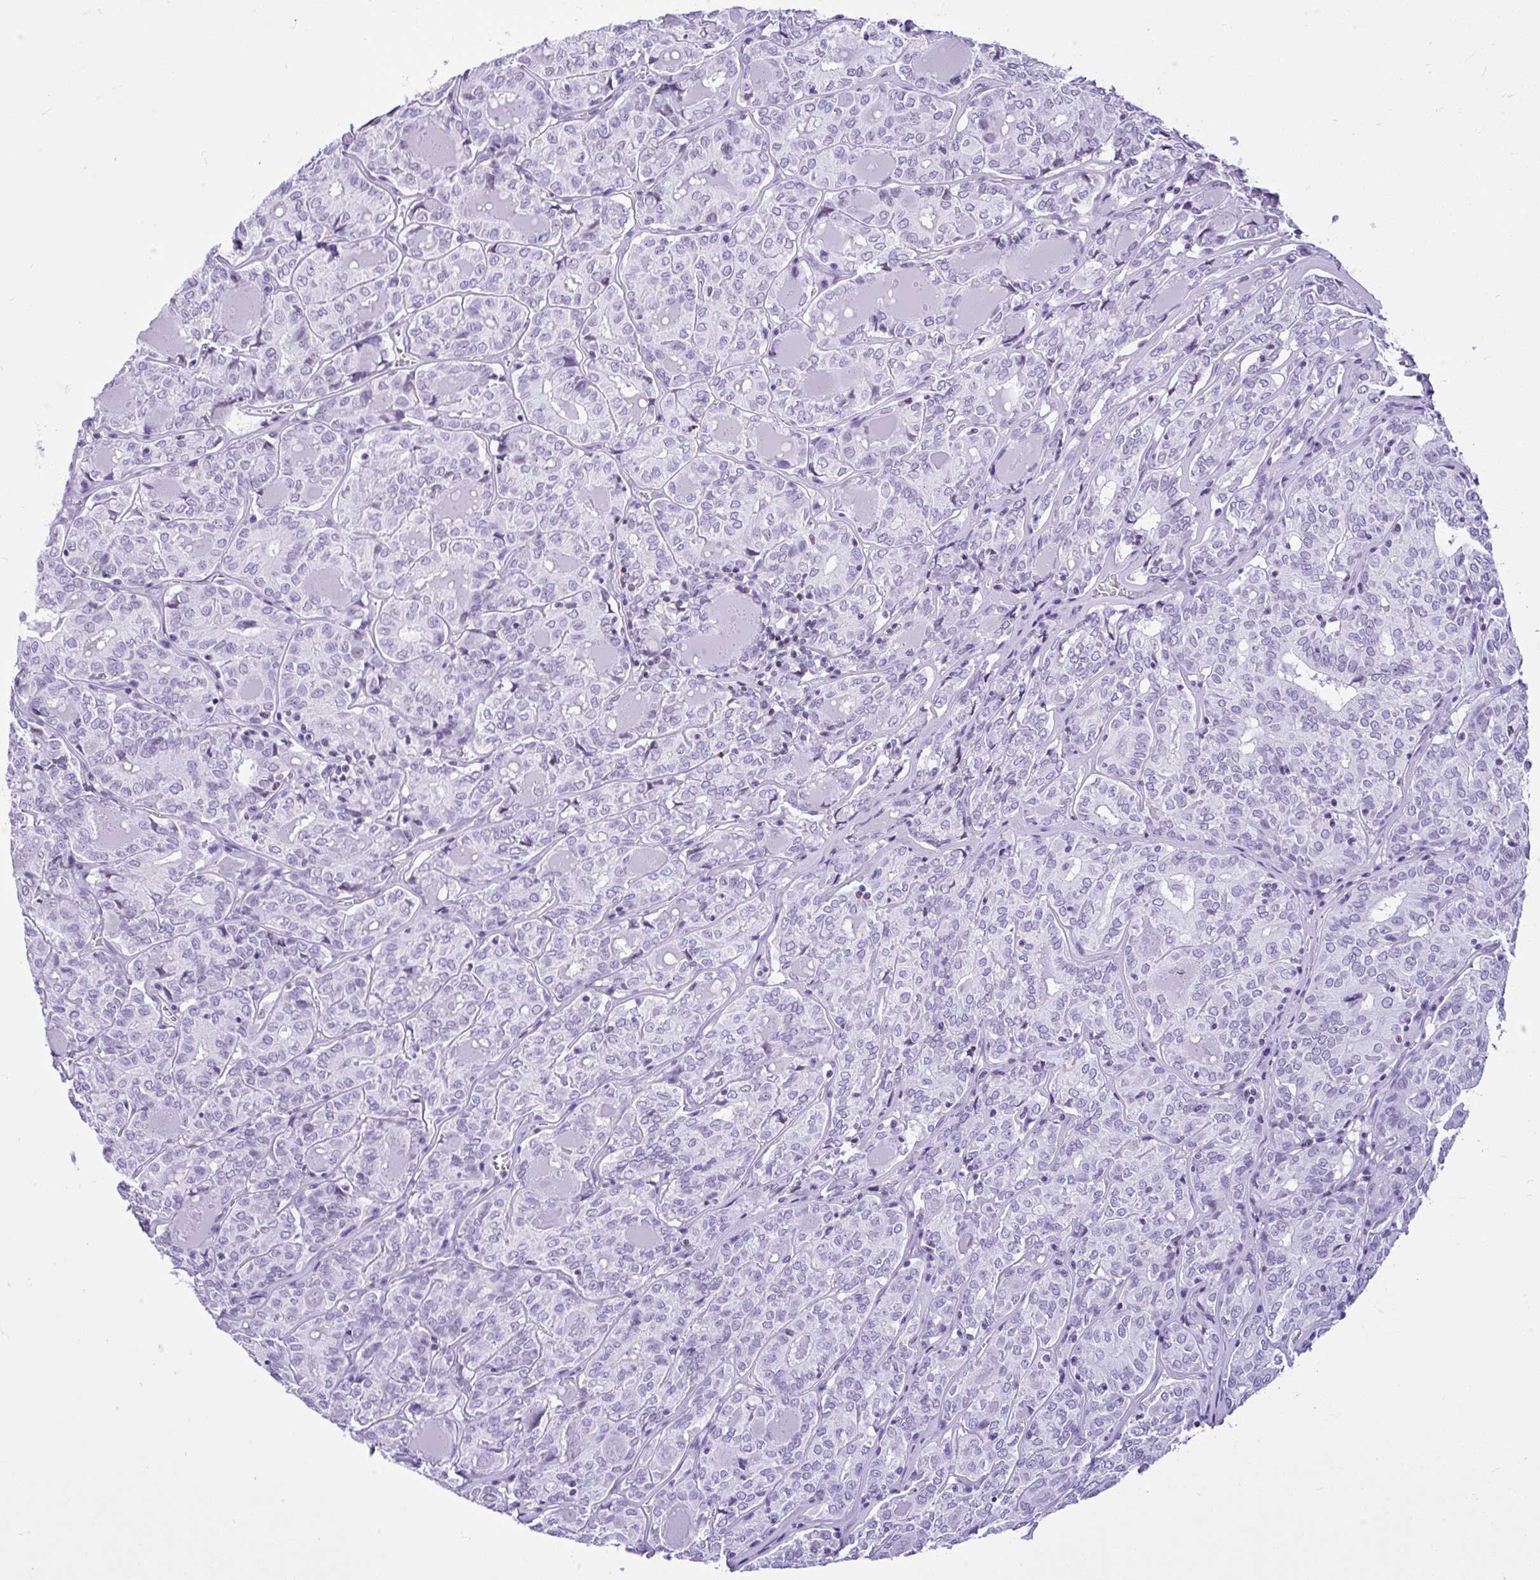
{"staining": {"intensity": "negative", "quantity": "none", "location": "none"}, "tissue": "thyroid cancer", "cell_type": "Tumor cells", "image_type": "cancer", "snomed": [{"axis": "morphology", "description": "Papillary adenocarcinoma, NOS"}, {"axis": "topography", "description": "Thyroid gland"}], "caption": "A high-resolution micrograph shows immunohistochemistry (IHC) staining of thyroid cancer (papillary adenocarcinoma), which demonstrates no significant positivity in tumor cells. (Immunohistochemistry (ihc), brightfield microscopy, high magnification).", "gene": "KRT27", "patient": {"sex": "female", "age": 72}}